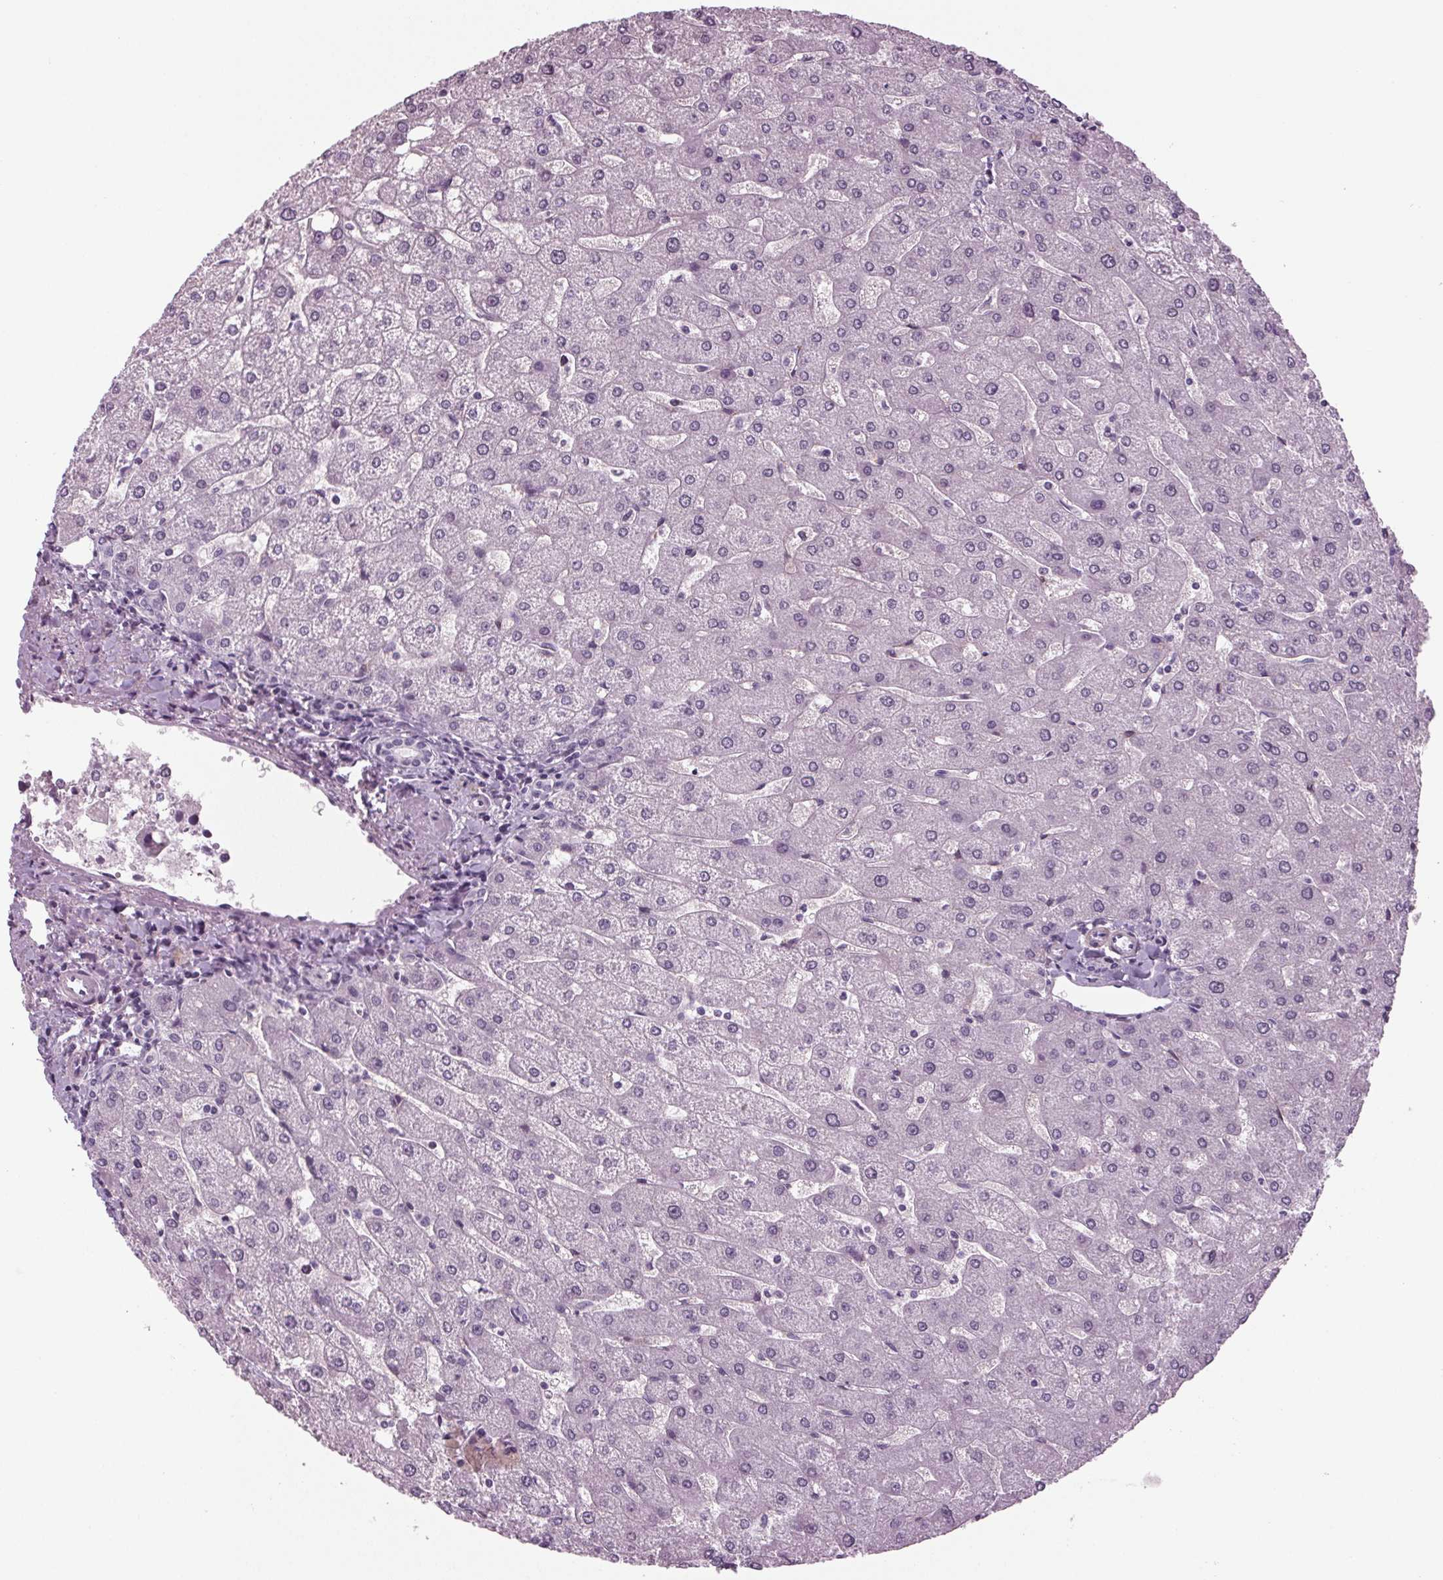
{"staining": {"intensity": "negative", "quantity": "none", "location": "none"}, "tissue": "liver", "cell_type": "Cholangiocytes", "image_type": "normal", "snomed": [{"axis": "morphology", "description": "Normal tissue, NOS"}, {"axis": "topography", "description": "Liver"}], "caption": "DAB (3,3'-diaminobenzidine) immunohistochemical staining of benign human liver demonstrates no significant staining in cholangiocytes.", "gene": "BHLHE22", "patient": {"sex": "male", "age": 67}}